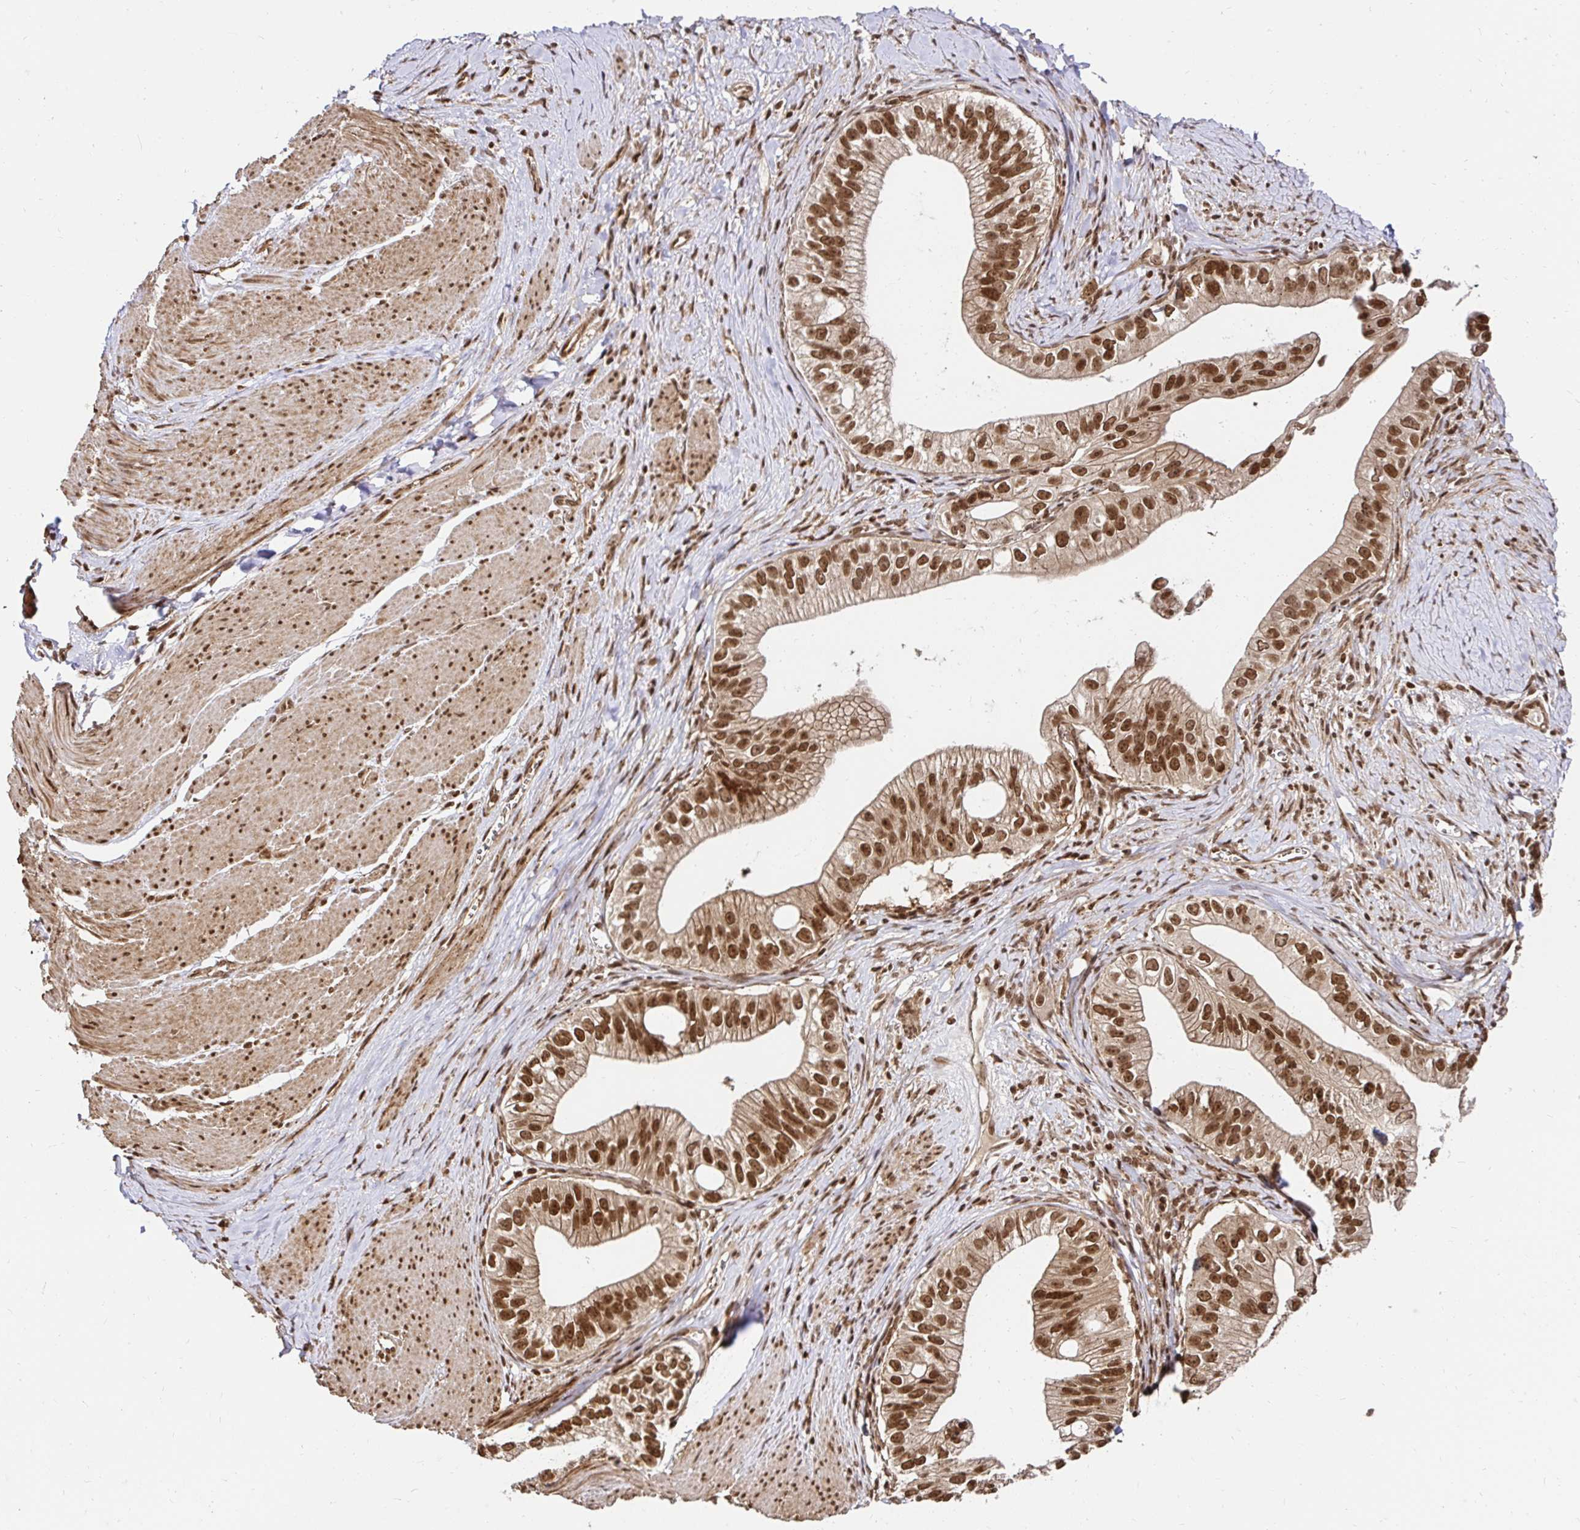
{"staining": {"intensity": "strong", "quantity": ">75%", "location": "cytoplasmic/membranous,nuclear"}, "tissue": "pancreatic cancer", "cell_type": "Tumor cells", "image_type": "cancer", "snomed": [{"axis": "morphology", "description": "Adenocarcinoma, NOS"}, {"axis": "topography", "description": "Pancreas"}], "caption": "Strong cytoplasmic/membranous and nuclear staining is appreciated in about >75% of tumor cells in pancreatic cancer (adenocarcinoma). The staining is performed using DAB (3,3'-diaminobenzidine) brown chromogen to label protein expression. The nuclei are counter-stained blue using hematoxylin.", "gene": "GLYR1", "patient": {"sex": "male", "age": 70}}